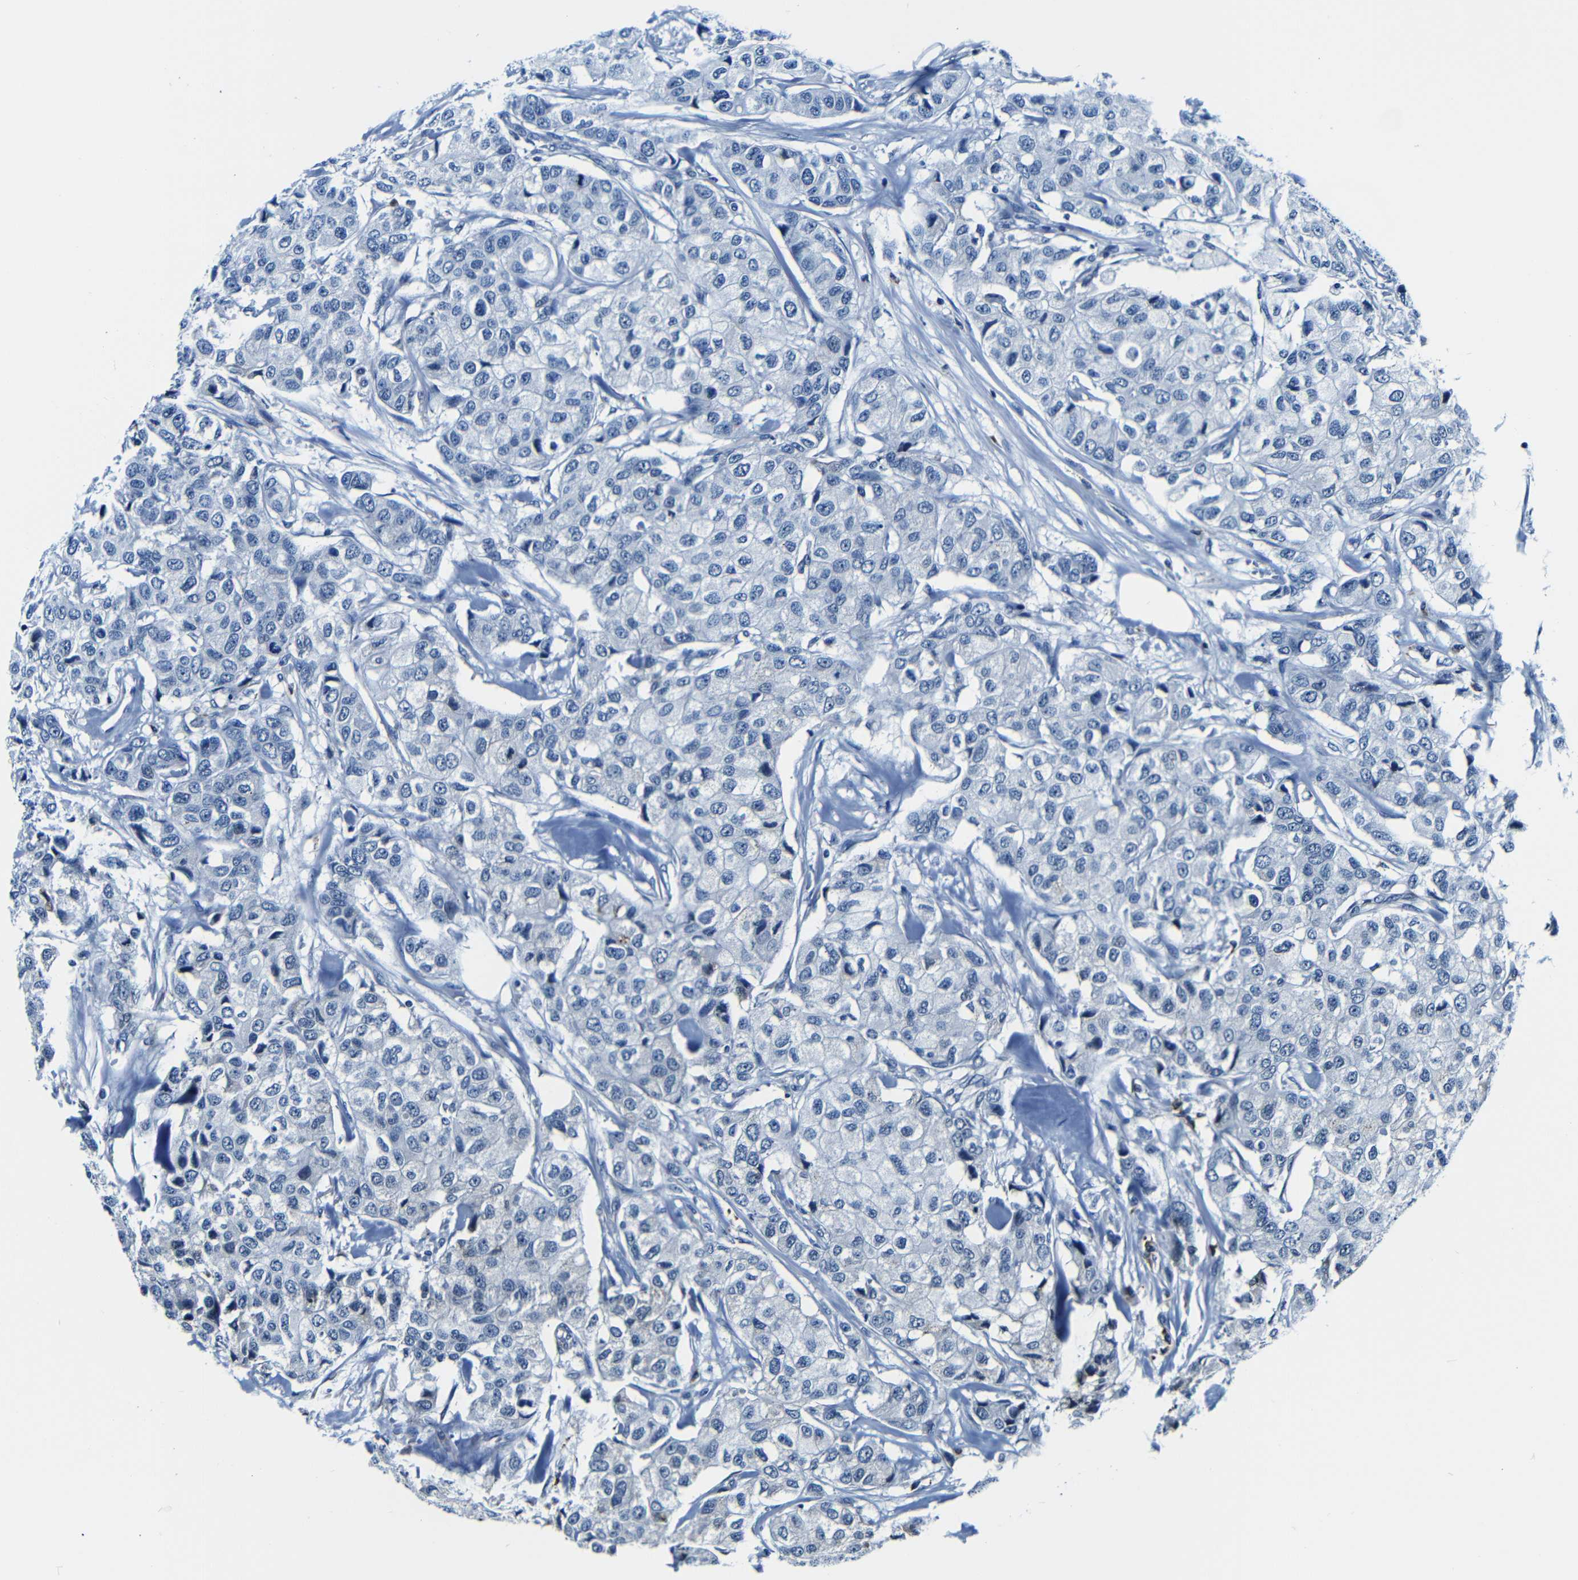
{"staining": {"intensity": "negative", "quantity": "none", "location": "none"}, "tissue": "breast cancer", "cell_type": "Tumor cells", "image_type": "cancer", "snomed": [{"axis": "morphology", "description": "Duct carcinoma"}, {"axis": "topography", "description": "Breast"}], "caption": "The micrograph reveals no significant expression in tumor cells of breast cancer.", "gene": "NCBP3", "patient": {"sex": "female", "age": 80}}